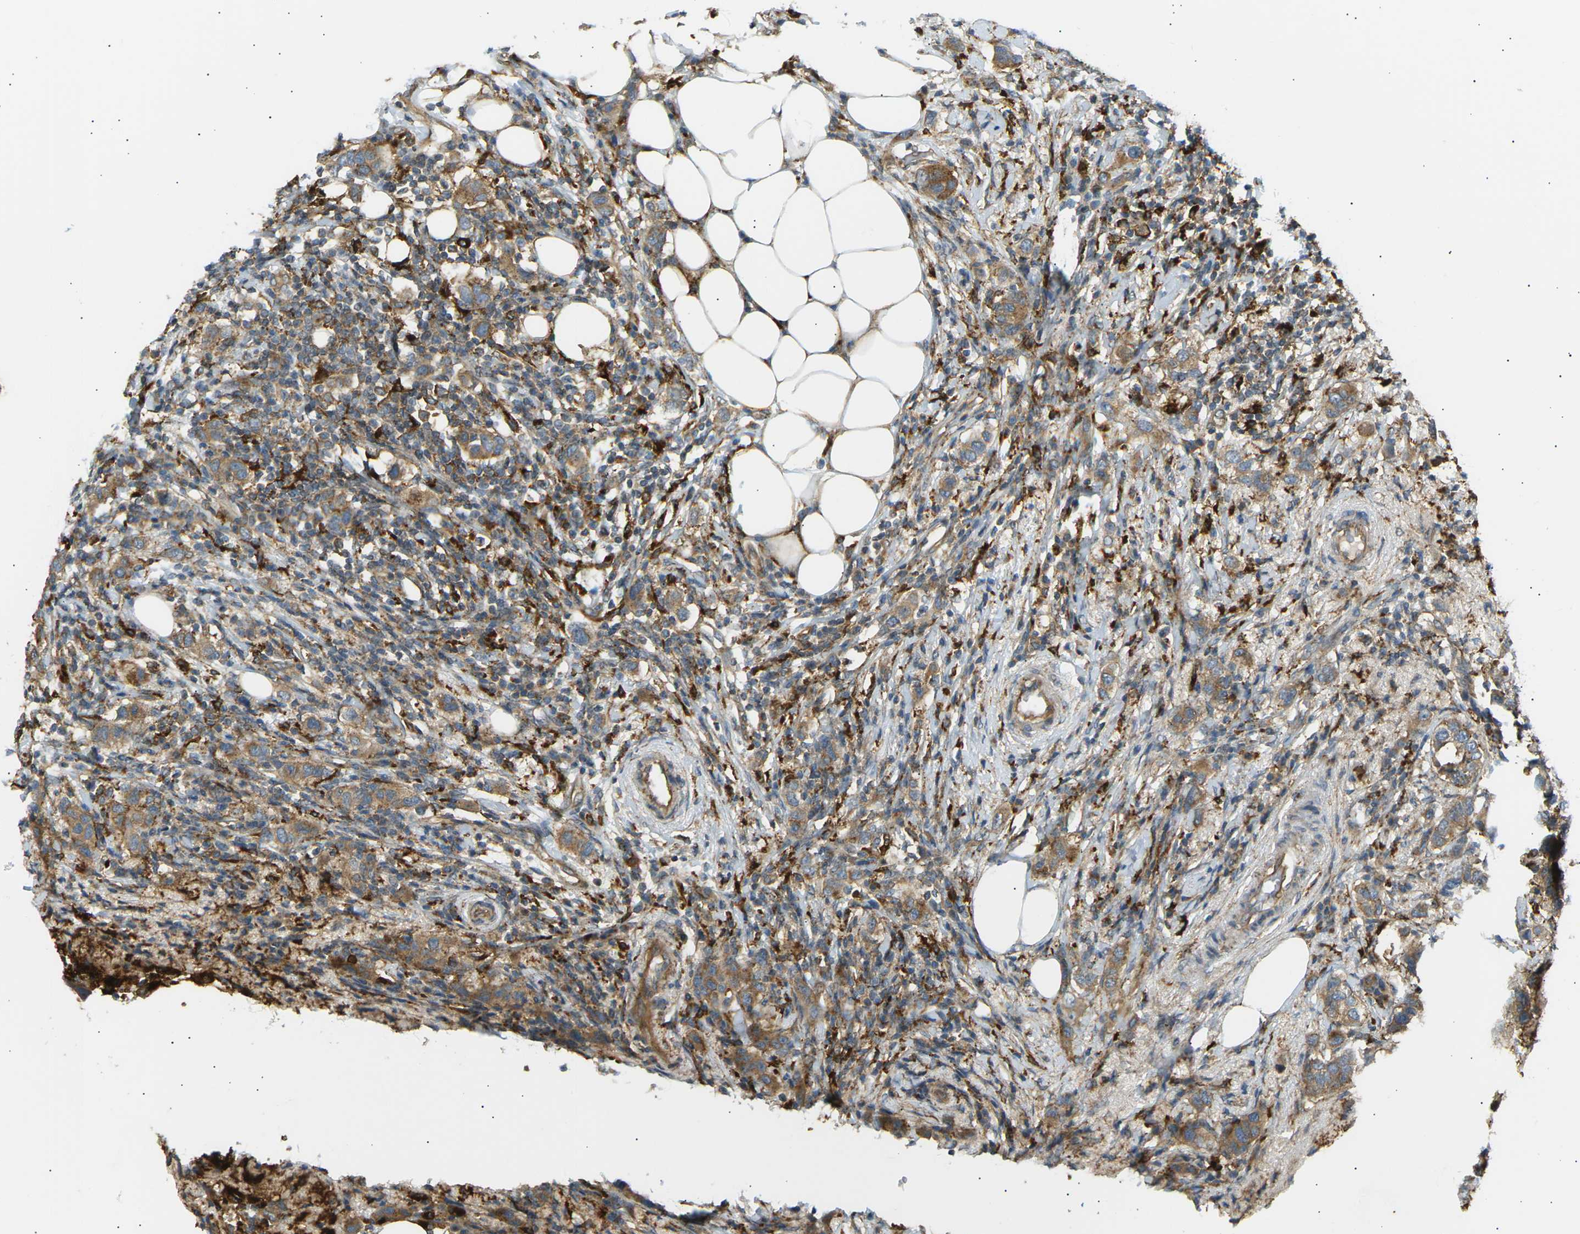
{"staining": {"intensity": "moderate", "quantity": ">75%", "location": "cytoplasmic/membranous"}, "tissue": "breast cancer", "cell_type": "Tumor cells", "image_type": "cancer", "snomed": [{"axis": "morphology", "description": "Duct carcinoma"}, {"axis": "topography", "description": "Breast"}], "caption": "Immunohistochemistry (DAB) staining of human breast cancer displays moderate cytoplasmic/membranous protein expression in about >75% of tumor cells. (DAB = brown stain, brightfield microscopy at high magnification).", "gene": "CDK17", "patient": {"sex": "female", "age": 50}}